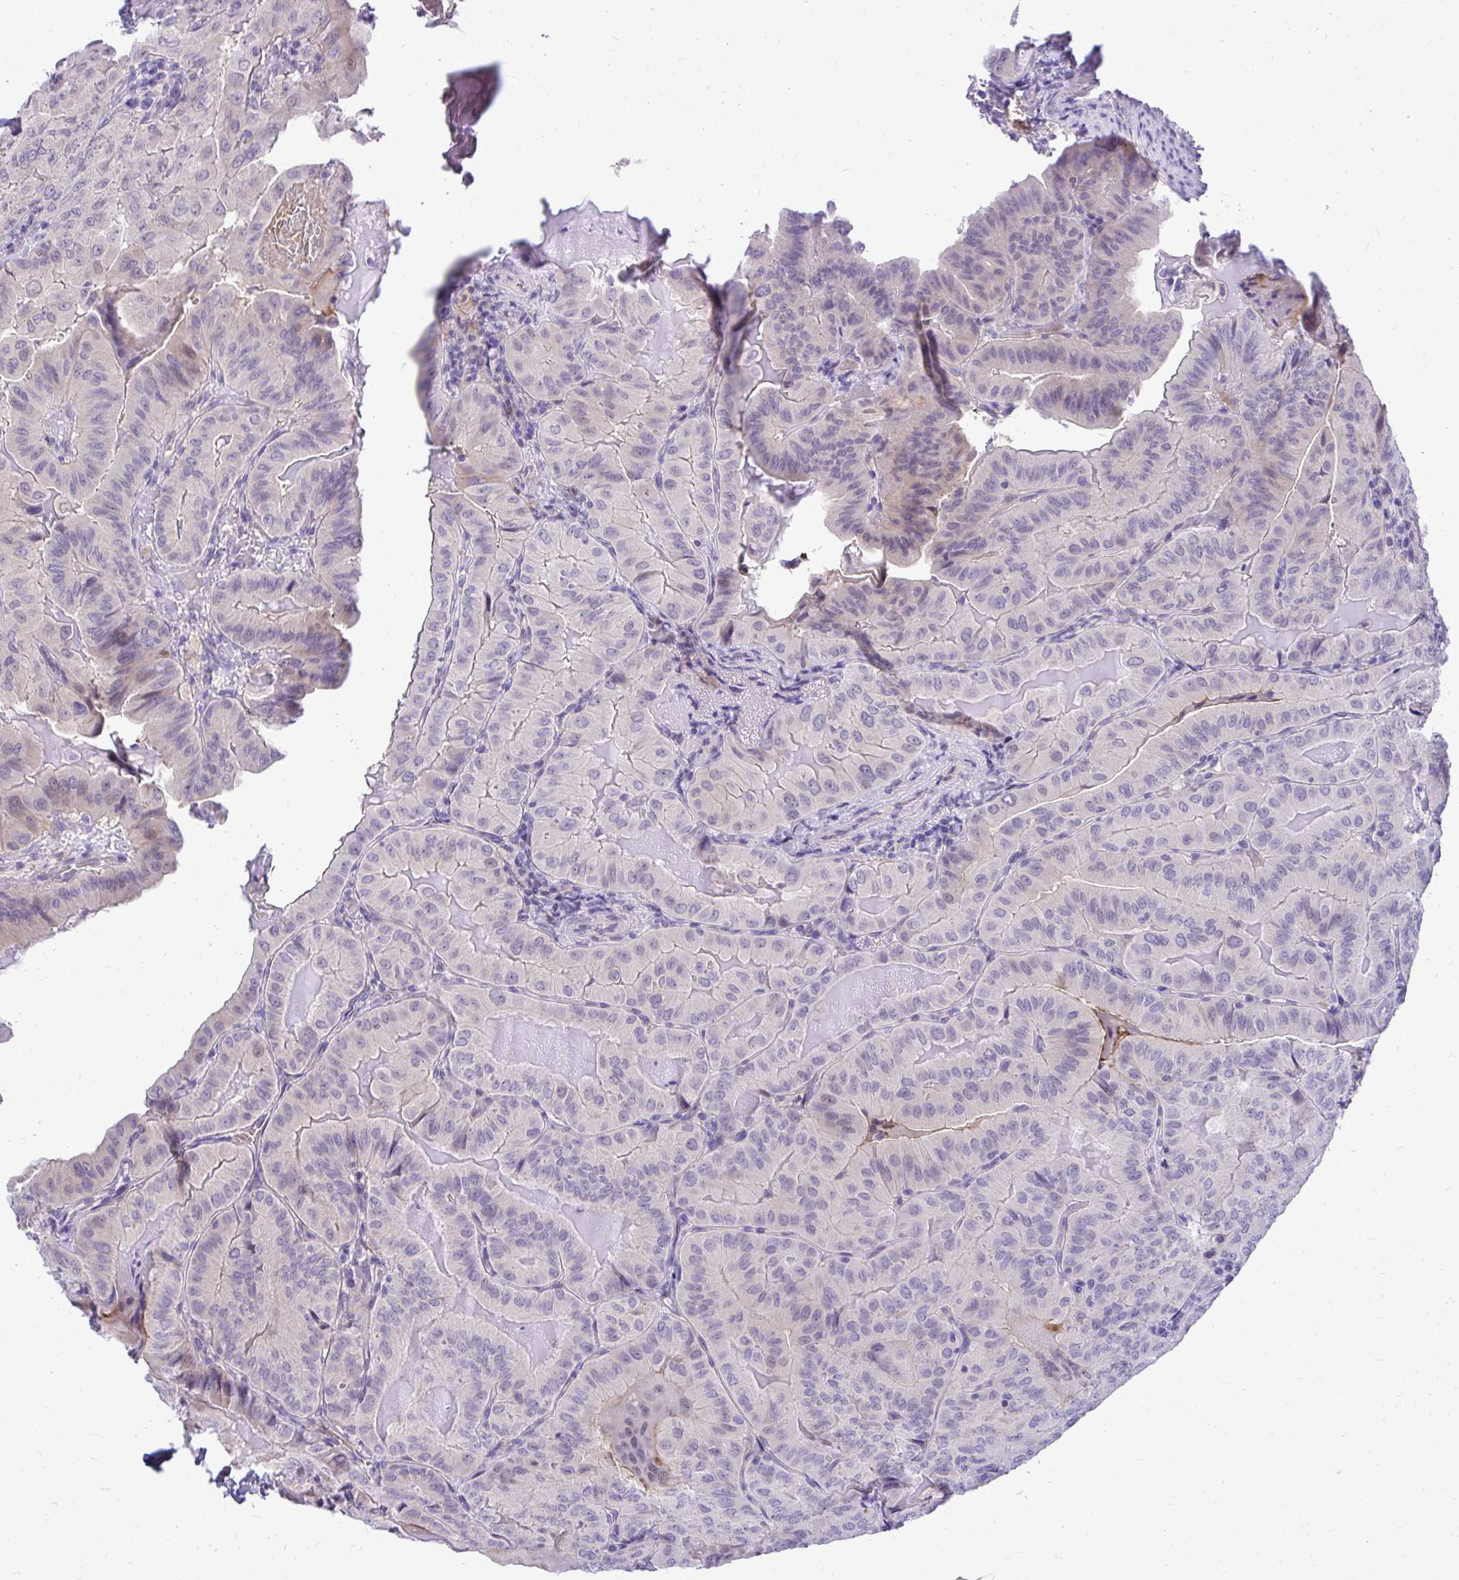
{"staining": {"intensity": "negative", "quantity": "none", "location": "none"}, "tissue": "thyroid cancer", "cell_type": "Tumor cells", "image_type": "cancer", "snomed": [{"axis": "morphology", "description": "Papillary adenocarcinoma, NOS"}, {"axis": "topography", "description": "Thyroid gland"}], "caption": "An immunohistochemistry (IHC) image of thyroid cancer (papillary adenocarcinoma) is shown. There is no staining in tumor cells of thyroid cancer (papillary adenocarcinoma). (Immunohistochemistry (ihc), brightfield microscopy, high magnification).", "gene": "ZSWIM9", "patient": {"sex": "female", "age": 68}}